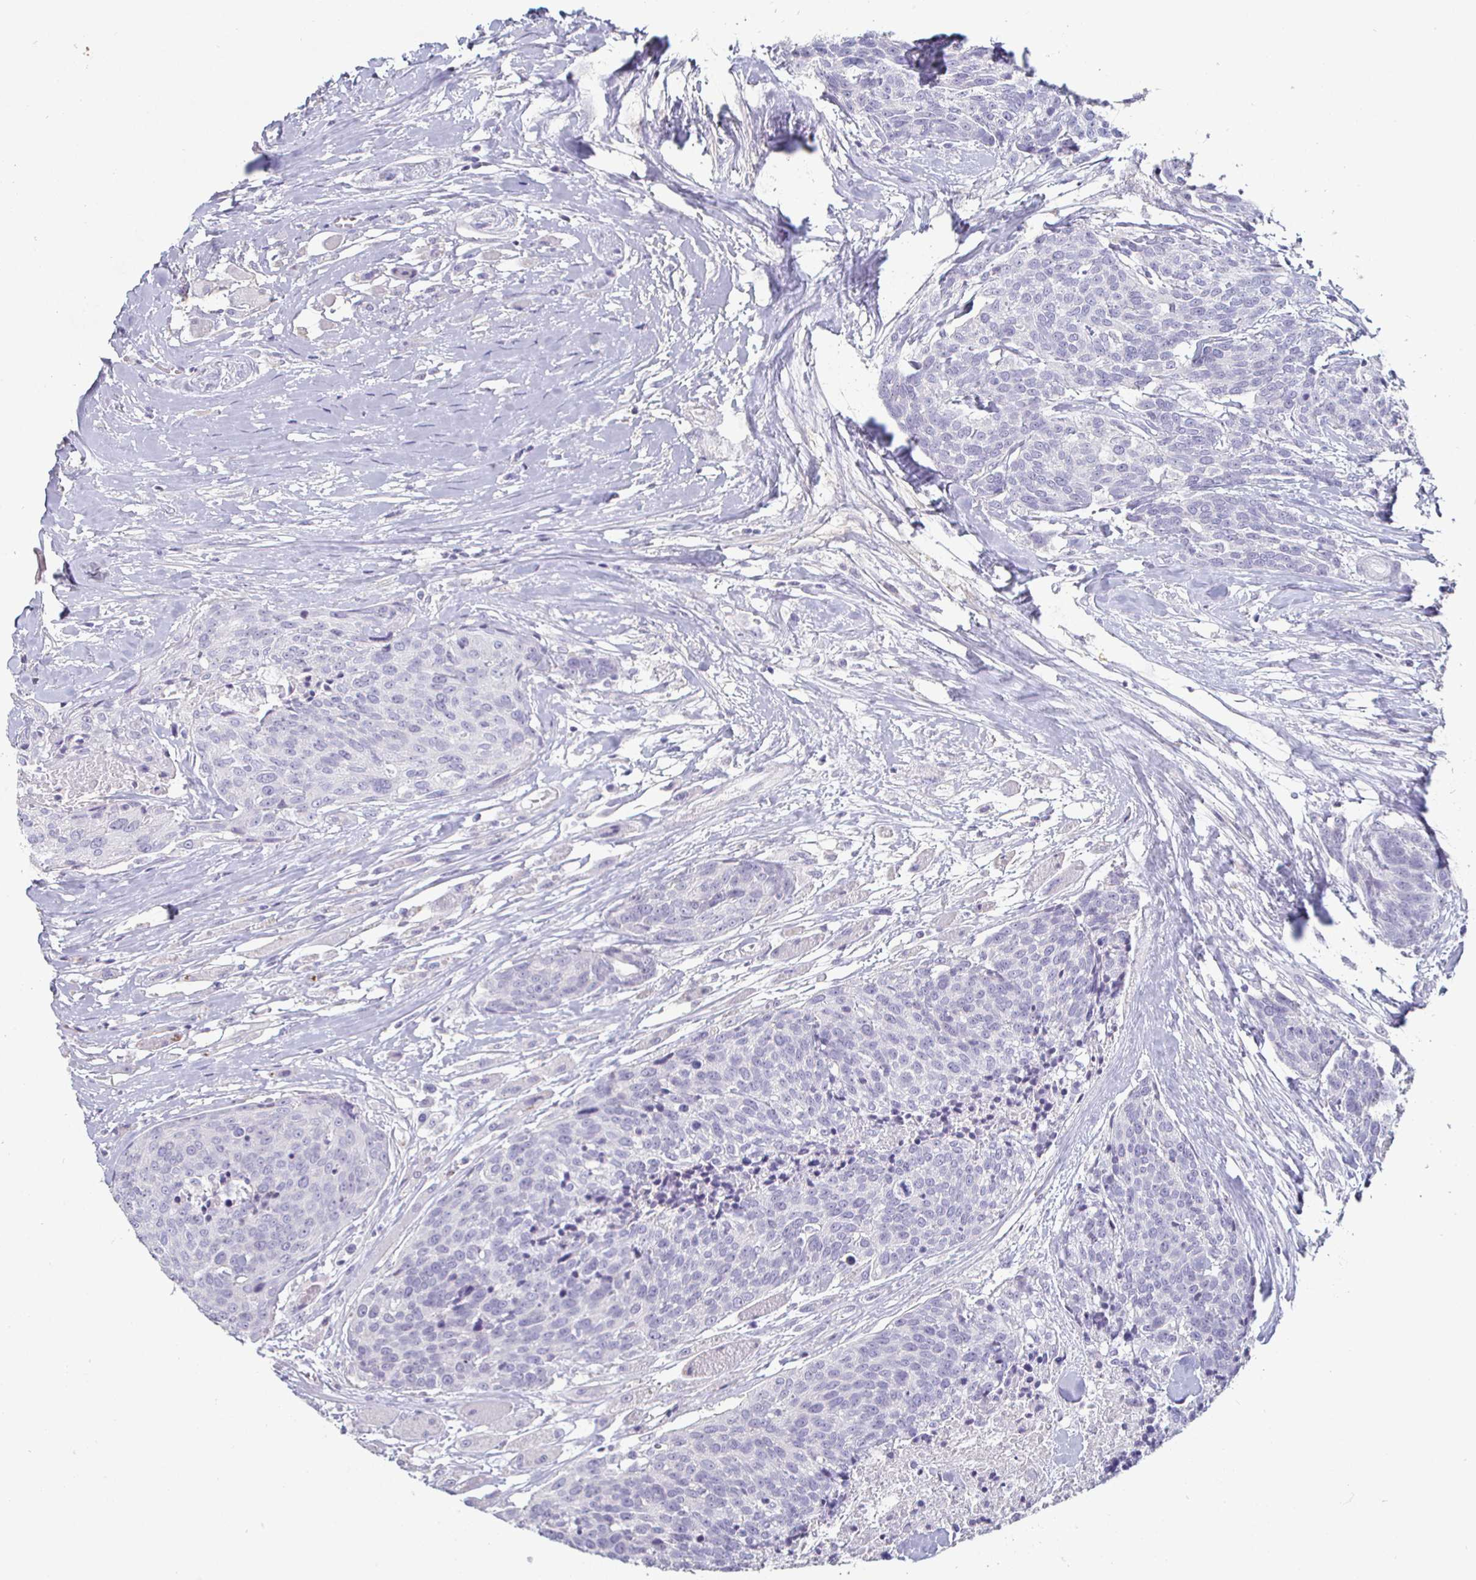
{"staining": {"intensity": "negative", "quantity": "none", "location": "none"}, "tissue": "head and neck cancer", "cell_type": "Tumor cells", "image_type": "cancer", "snomed": [{"axis": "morphology", "description": "Squamous cell carcinoma, NOS"}, {"axis": "topography", "description": "Oral tissue"}, {"axis": "topography", "description": "Head-Neck"}], "caption": "Head and neck squamous cell carcinoma was stained to show a protein in brown. There is no significant staining in tumor cells.", "gene": "ENPP1", "patient": {"sex": "male", "age": 64}}